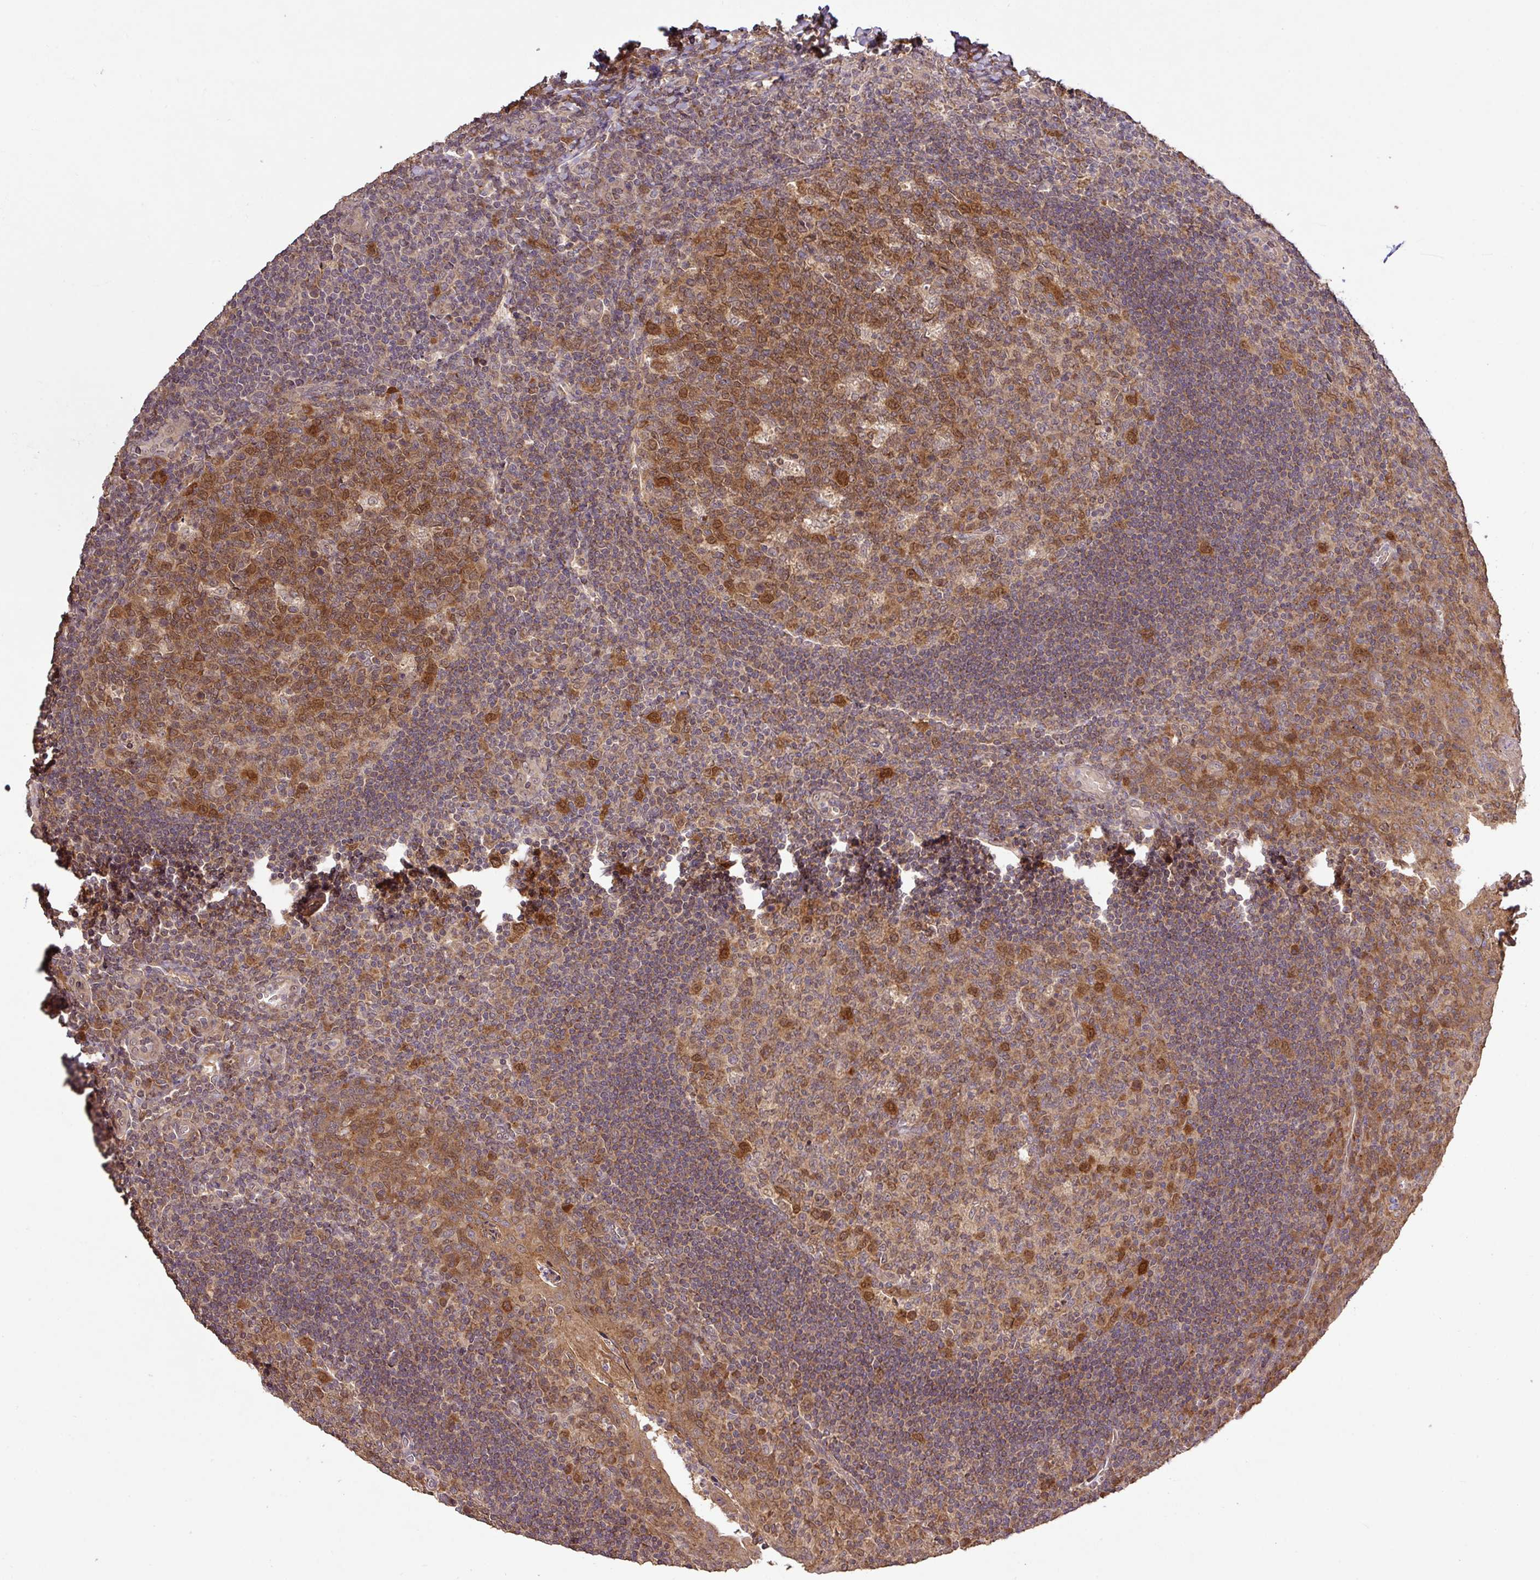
{"staining": {"intensity": "moderate", "quantity": ">75%", "location": "cytoplasmic/membranous,nuclear"}, "tissue": "tonsil", "cell_type": "Germinal center cells", "image_type": "normal", "snomed": [{"axis": "morphology", "description": "Normal tissue, NOS"}, {"axis": "topography", "description": "Tonsil"}], "caption": "Immunohistochemistry (IHC) image of benign human tonsil stained for a protein (brown), which shows medium levels of moderate cytoplasmic/membranous,nuclear positivity in about >75% of germinal center cells.", "gene": "FAIM", "patient": {"sex": "male", "age": 17}}